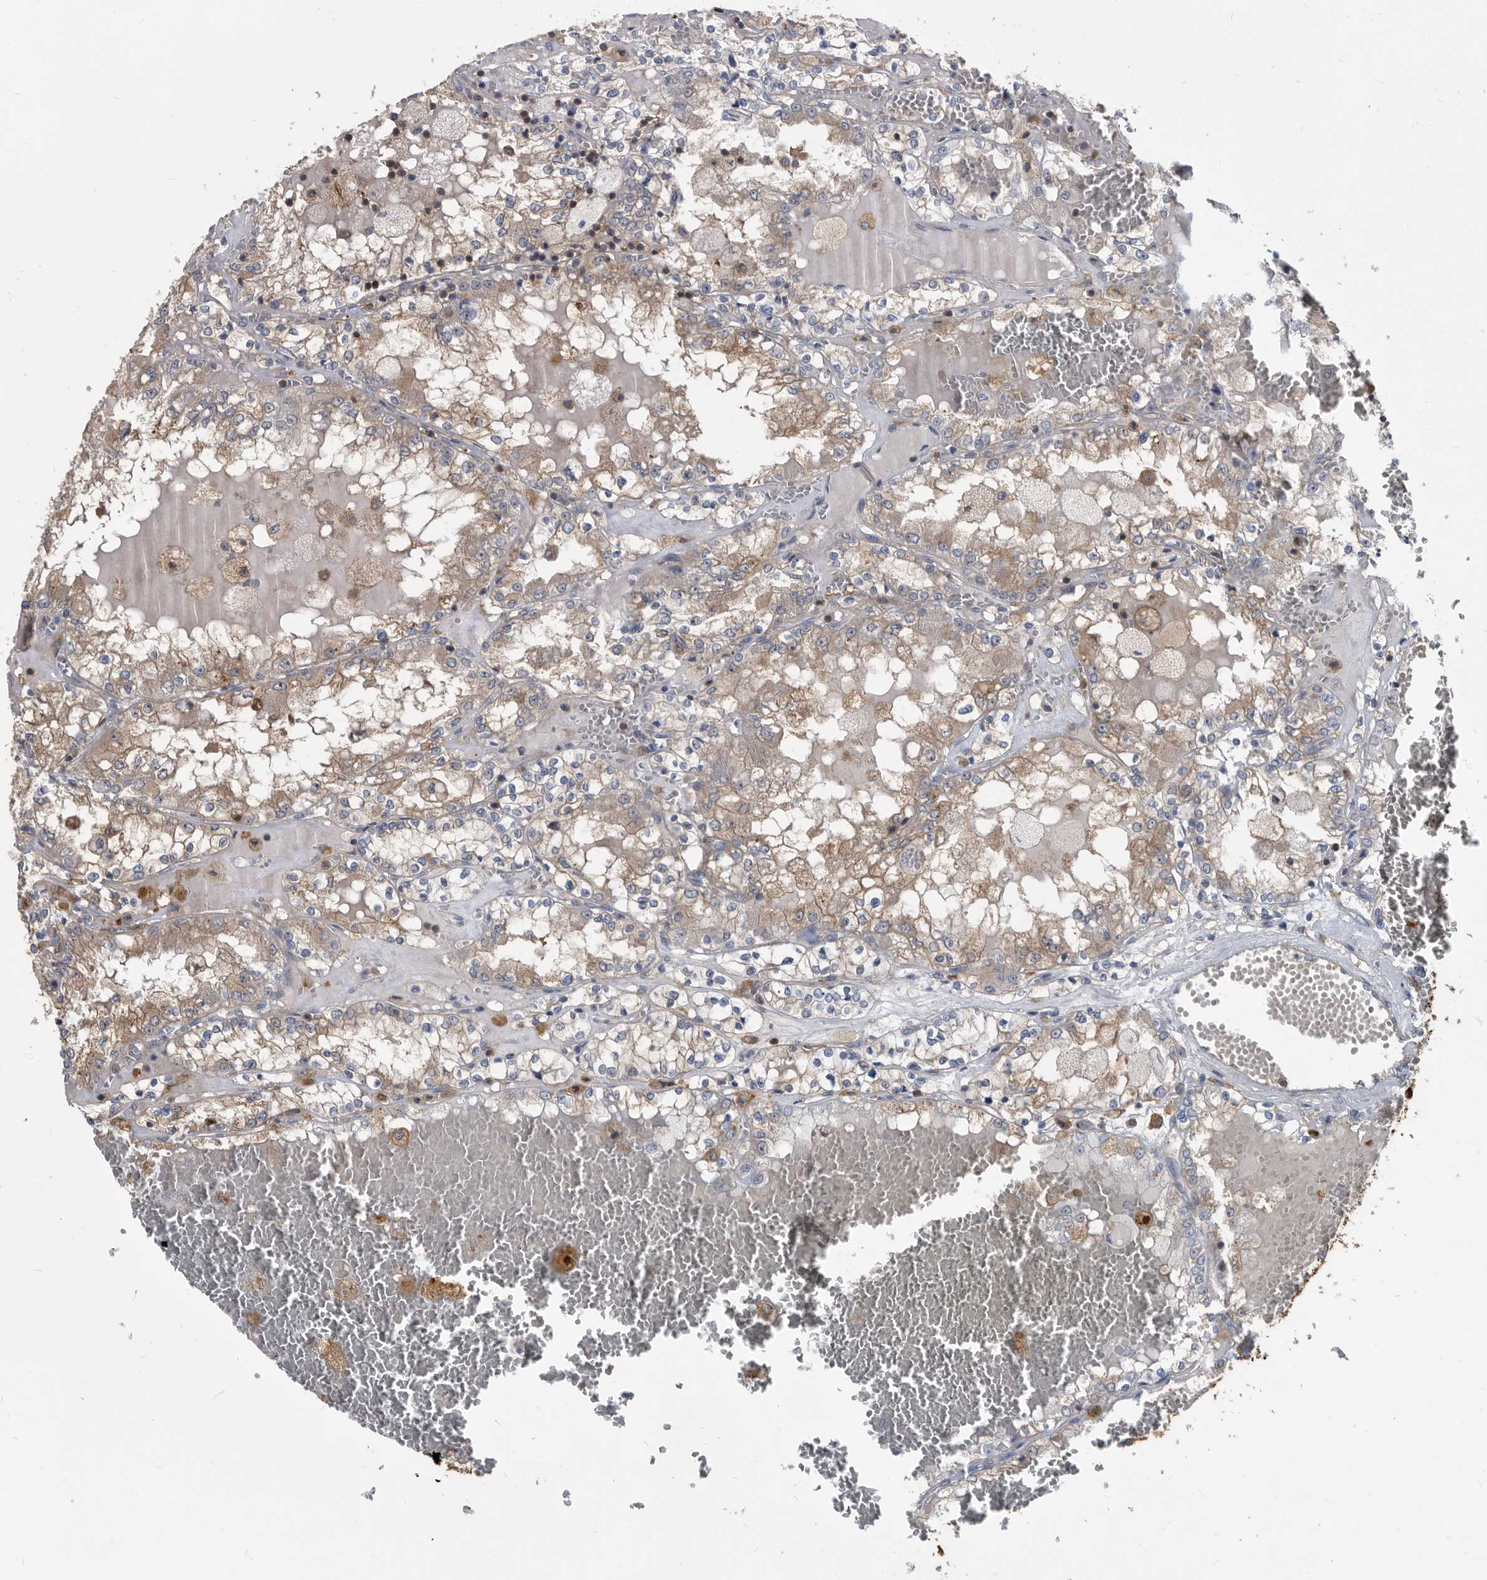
{"staining": {"intensity": "weak", "quantity": "<25%", "location": "cytoplasmic/membranous"}, "tissue": "renal cancer", "cell_type": "Tumor cells", "image_type": "cancer", "snomed": [{"axis": "morphology", "description": "Adenocarcinoma, NOS"}, {"axis": "topography", "description": "Kidney"}], "caption": "The immunohistochemistry (IHC) micrograph has no significant positivity in tumor cells of adenocarcinoma (renal) tissue. (Brightfield microscopy of DAB (3,3'-diaminobenzidine) IHC at high magnification).", "gene": "APEH", "patient": {"sex": "female", "age": 56}}